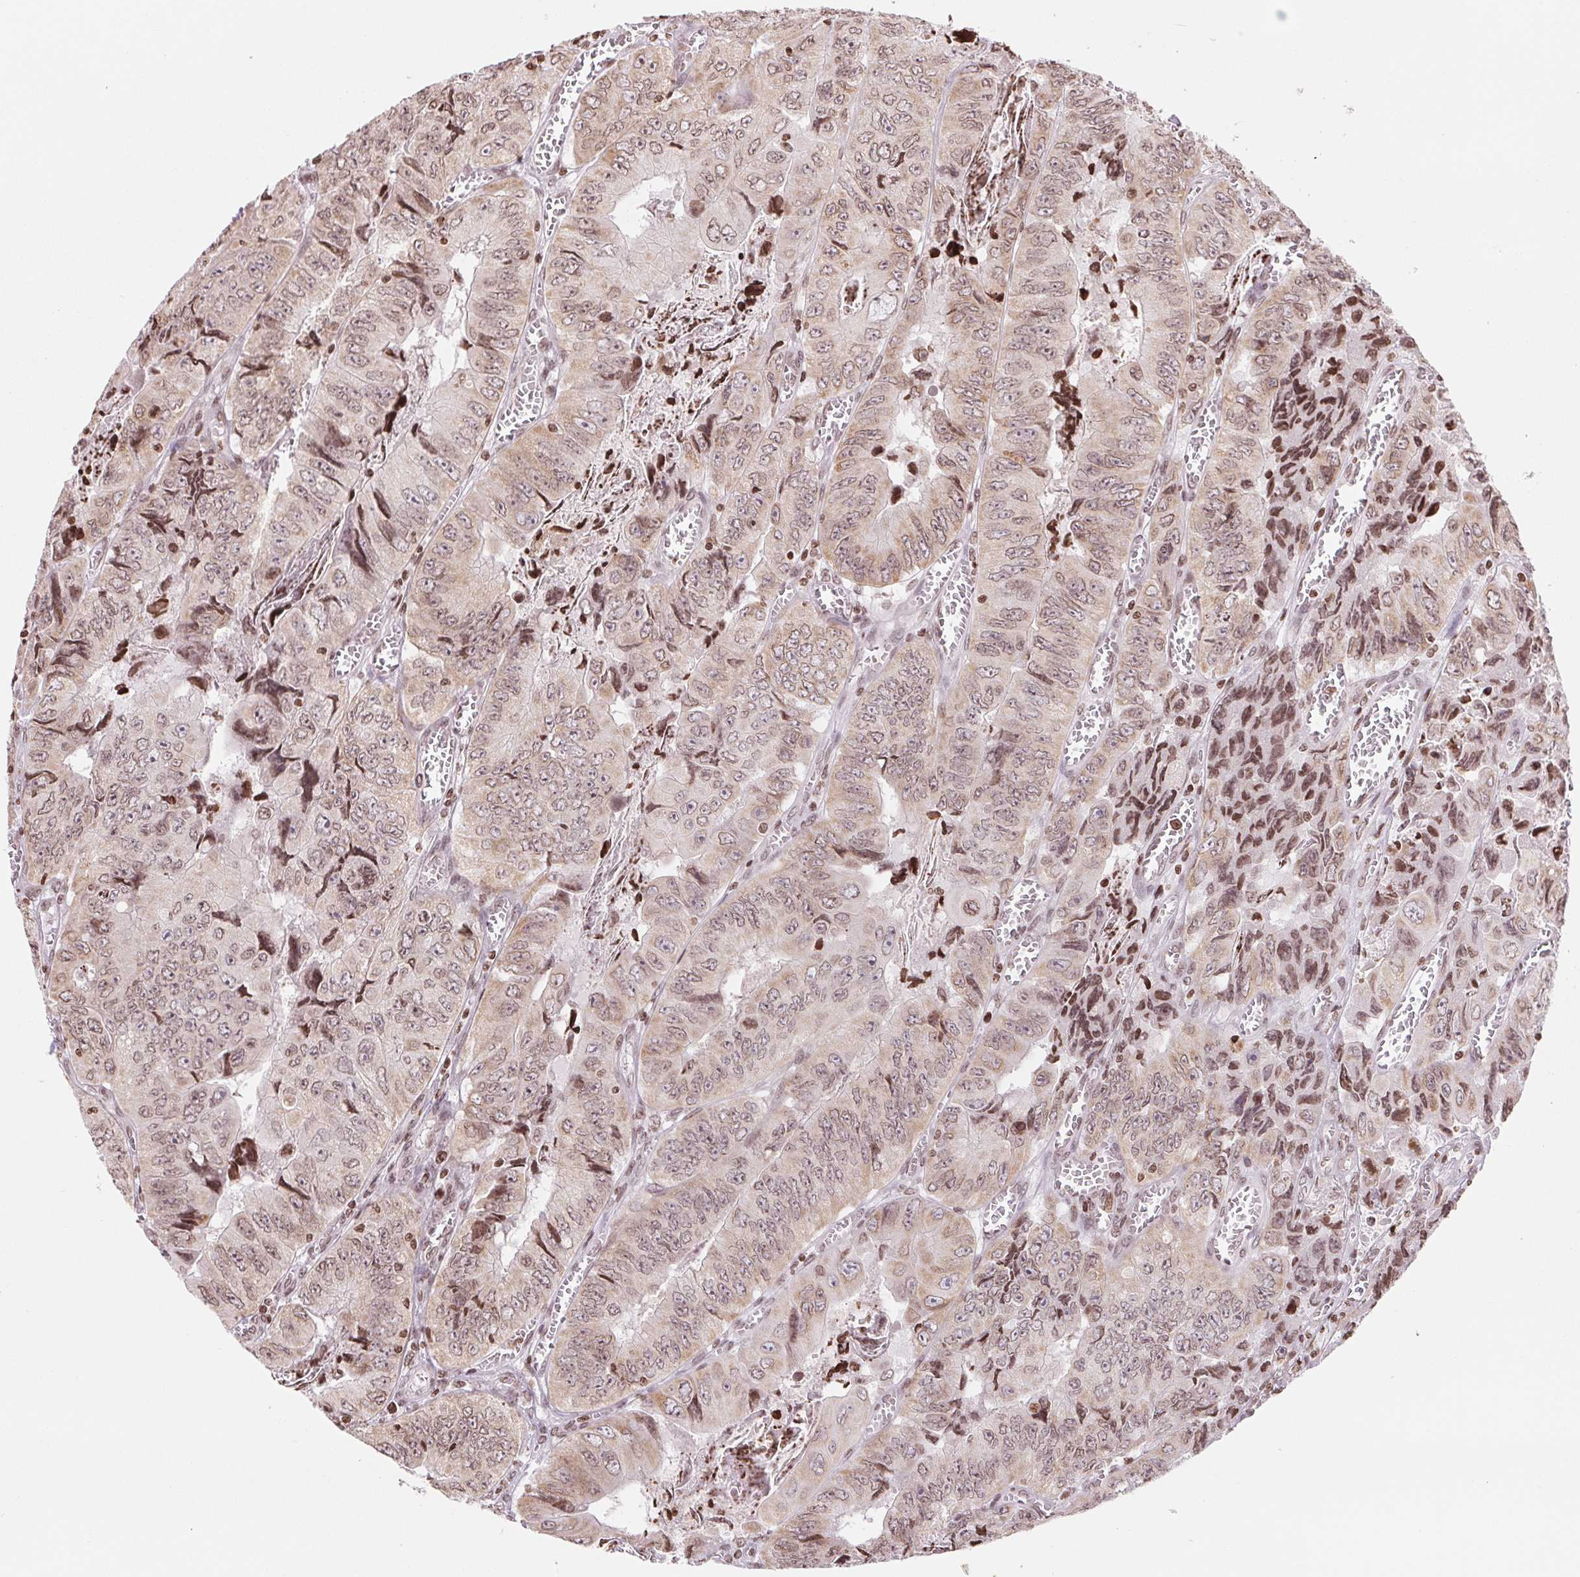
{"staining": {"intensity": "weak", "quantity": ">75%", "location": "cytoplasmic/membranous,nuclear"}, "tissue": "colorectal cancer", "cell_type": "Tumor cells", "image_type": "cancer", "snomed": [{"axis": "morphology", "description": "Adenocarcinoma, NOS"}, {"axis": "topography", "description": "Colon"}], "caption": "Weak cytoplasmic/membranous and nuclear protein staining is seen in approximately >75% of tumor cells in colorectal cancer (adenocarcinoma).", "gene": "SMIM12", "patient": {"sex": "female", "age": 84}}